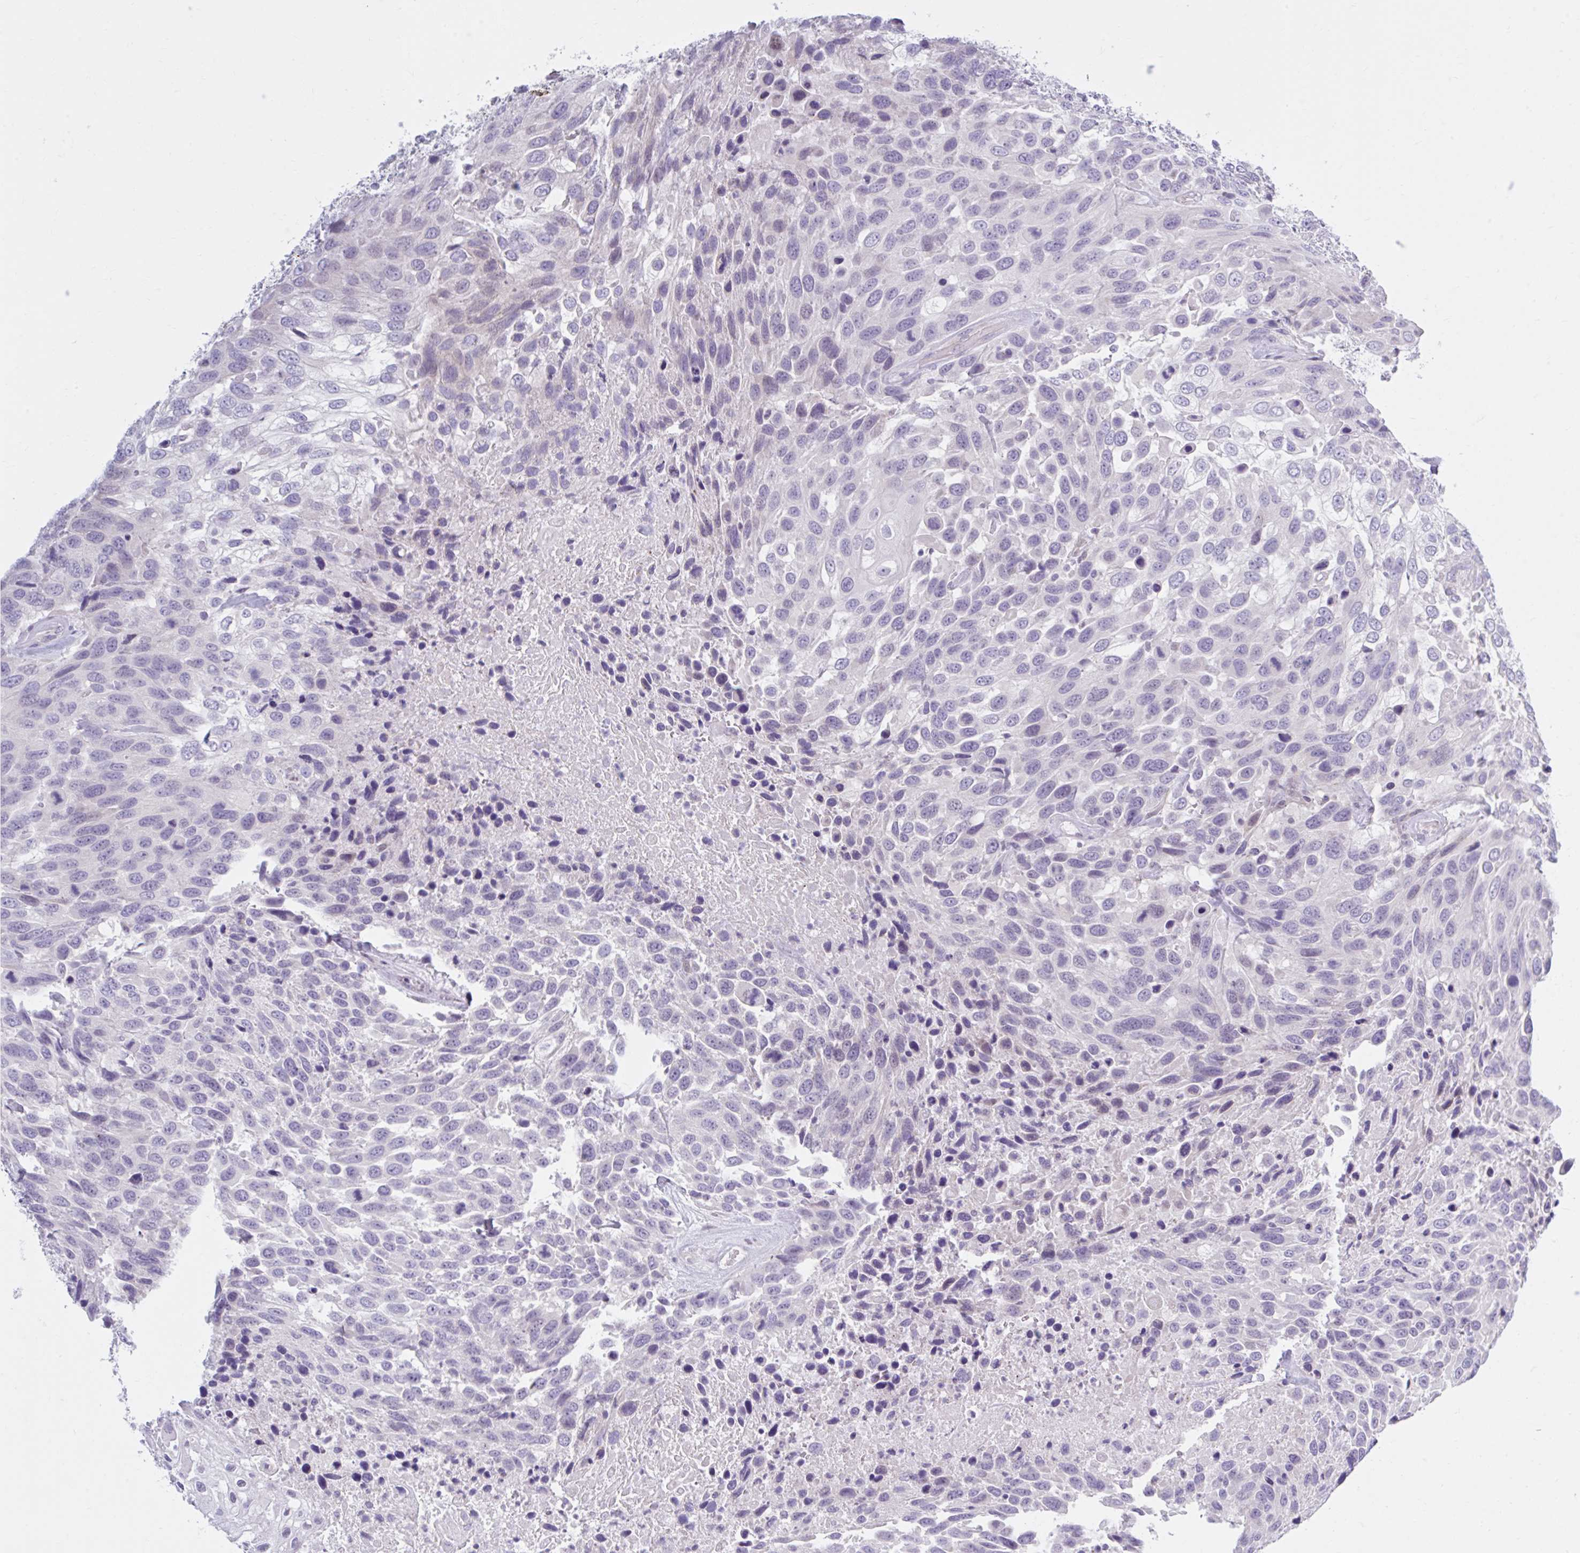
{"staining": {"intensity": "weak", "quantity": "<25%", "location": "nuclear"}, "tissue": "urothelial cancer", "cell_type": "Tumor cells", "image_type": "cancer", "snomed": [{"axis": "morphology", "description": "Urothelial carcinoma, High grade"}, {"axis": "topography", "description": "Urinary bladder"}], "caption": "This photomicrograph is of urothelial carcinoma (high-grade) stained with immunohistochemistry (IHC) to label a protein in brown with the nuclei are counter-stained blue. There is no expression in tumor cells.", "gene": "FAM153A", "patient": {"sex": "female", "age": 70}}